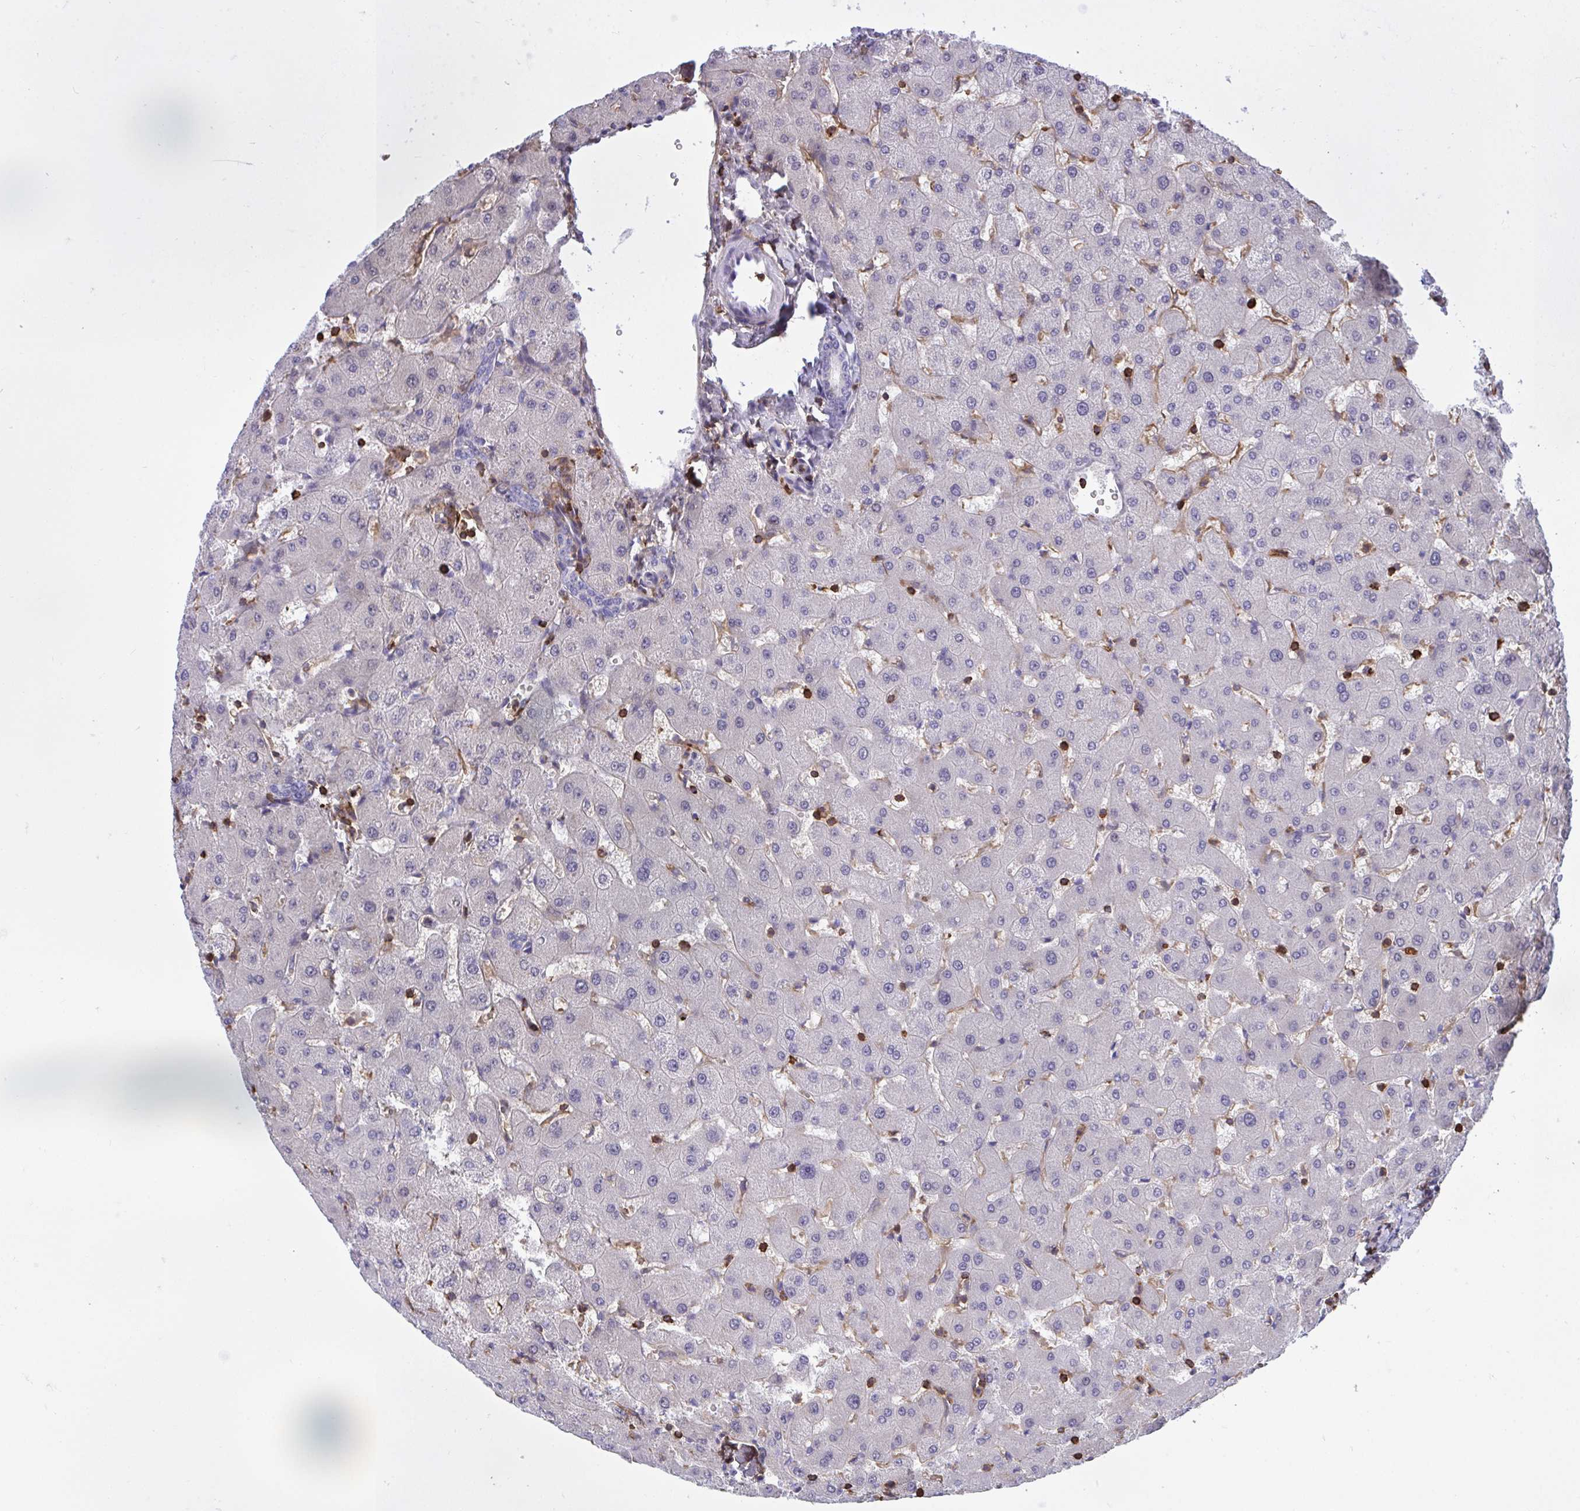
{"staining": {"intensity": "negative", "quantity": "none", "location": "none"}, "tissue": "liver", "cell_type": "Cholangiocytes", "image_type": "normal", "snomed": [{"axis": "morphology", "description": "Normal tissue, NOS"}, {"axis": "topography", "description": "Liver"}], "caption": "This histopathology image is of unremarkable liver stained with IHC to label a protein in brown with the nuclei are counter-stained blue. There is no expression in cholangiocytes. The staining is performed using DAB (3,3'-diaminobenzidine) brown chromogen with nuclei counter-stained in using hematoxylin.", "gene": "AP5M1", "patient": {"sex": "female", "age": 63}}